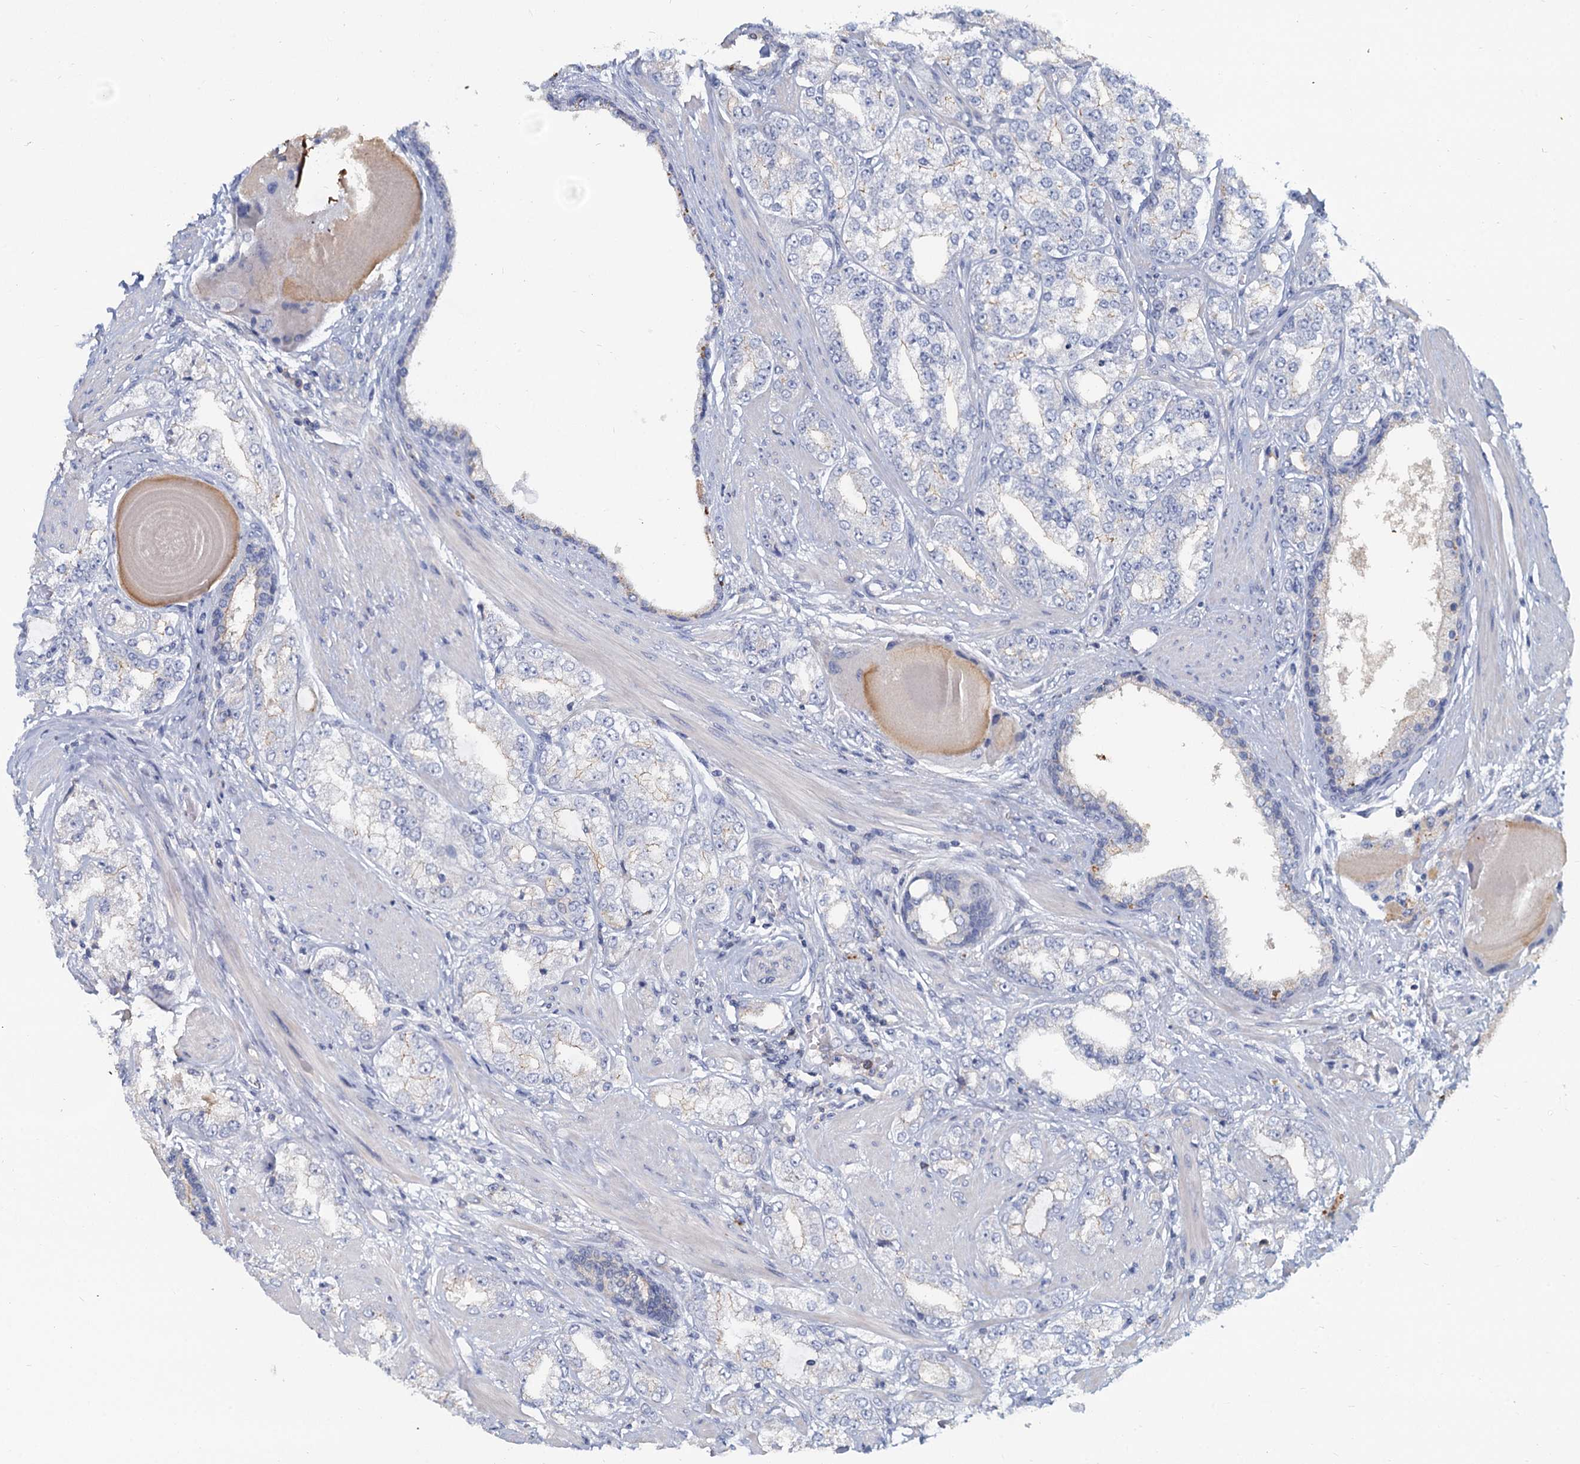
{"staining": {"intensity": "negative", "quantity": "none", "location": "none"}, "tissue": "prostate cancer", "cell_type": "Tumor cells", "image_type": "cancer", "snomed": [{"axis": "morphology", "description": "Adenocarcinoma, High grade"}, {"axis": "topography", "description": "Prostate"}], "caption": "Immunohistochemistry (IHC) photomicrograph of human prostate adenocarcinoma (high-grade) stained for a protein (brown), which reveals no positivity in tumor cells. (DAB immunohistochemistry (IHC) visualized using brightfield microscopy, high magnification).", "gene": "ACSM3", "patient": {"sex": "male", "age": 64}}